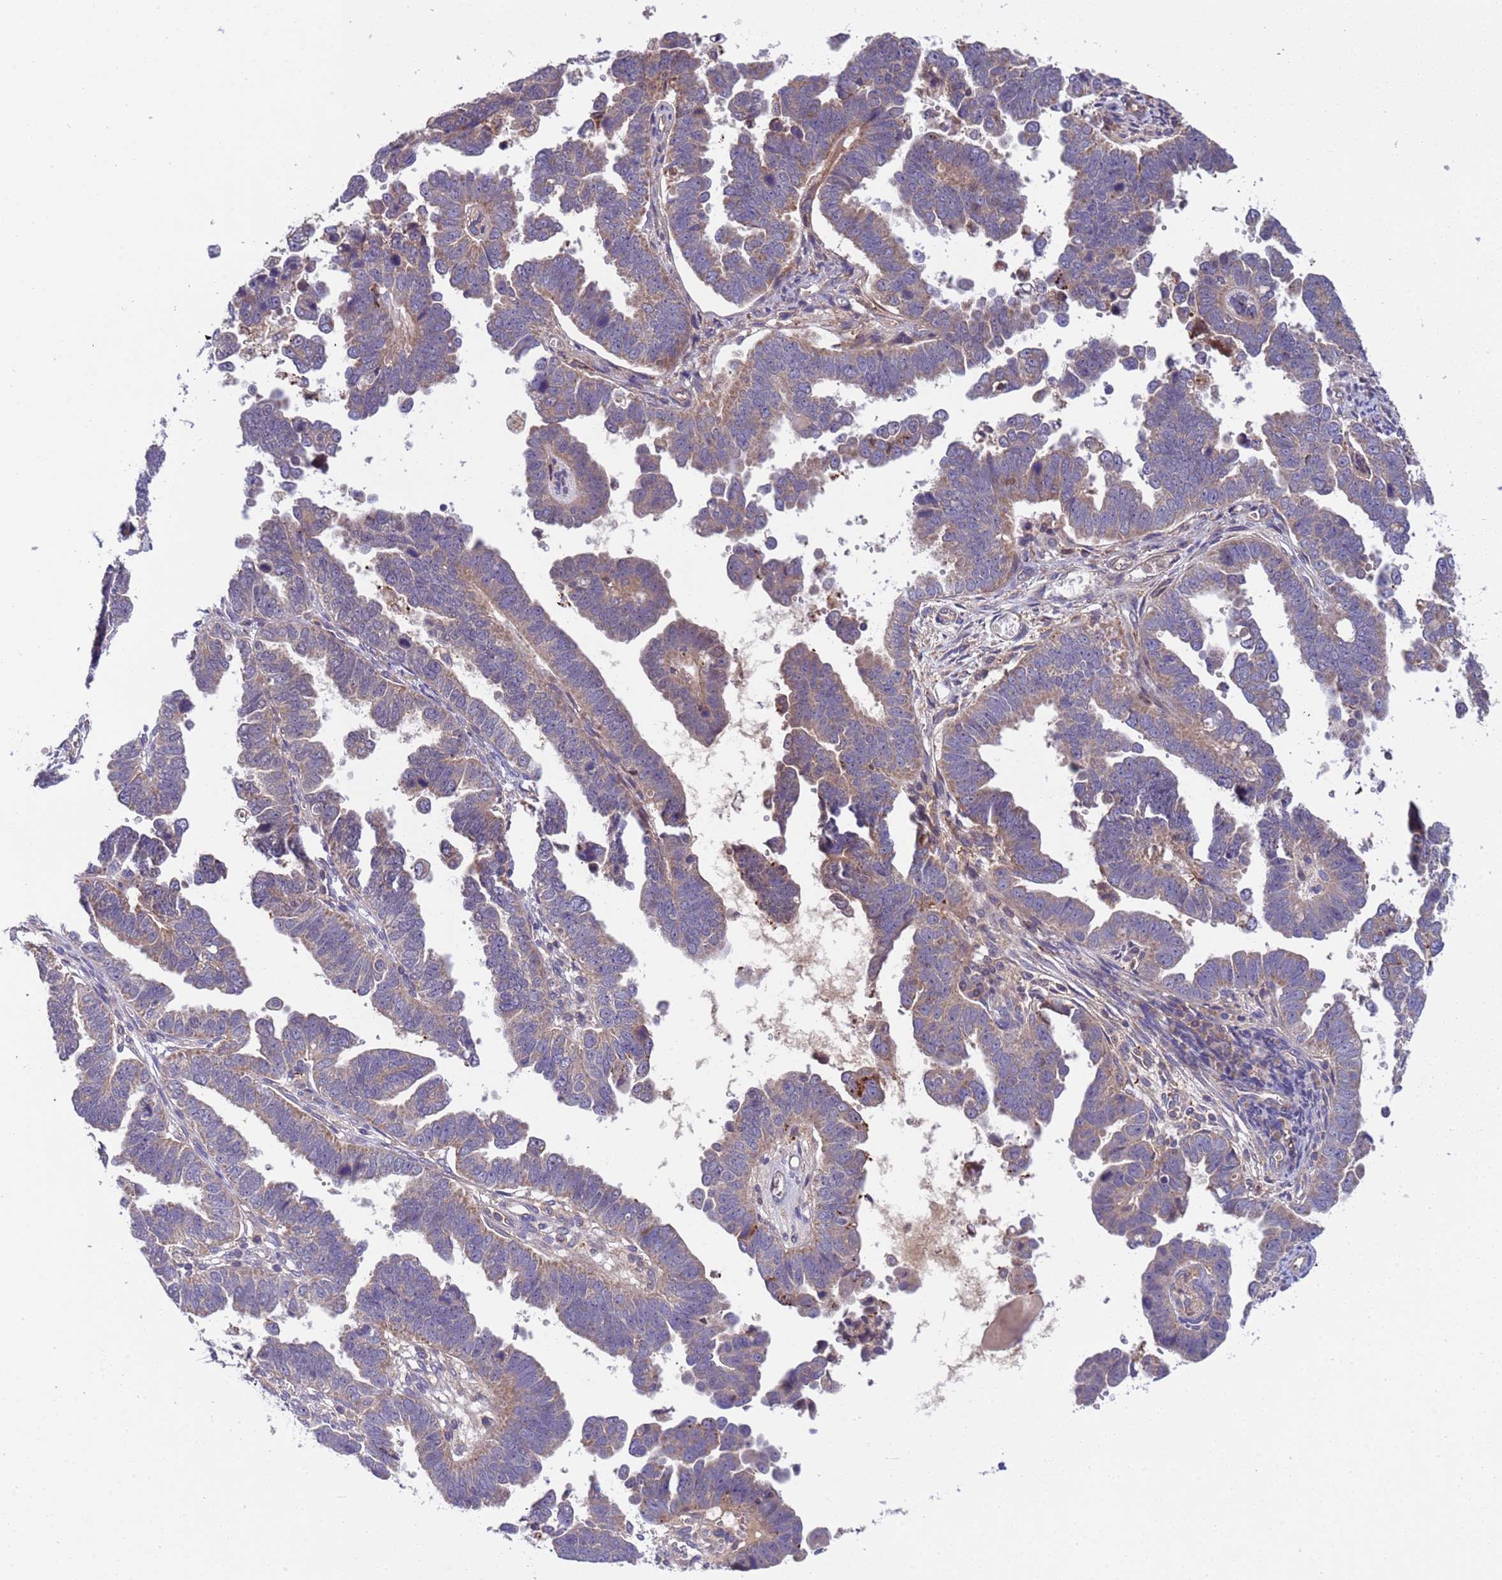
{"staining": {"intensity": "weak", "quantity": "25%-75%", "location": "cytoplasmic/membranous"}, "tissue": "endometrial cancer", "cell_type": "Tumor cells", "image_type": "cancer", "snomed": [{"axis": "morphology", "description": "Adenocarcinoma, NOS"}, {"axis": "topography", "description": "Endometrium"}], "caption": "Immunohistochemistry (IHC) (DAB) staining of human endometrial cancer reveals weak cytoplasmic/membranous protein positivity in about 25%-75% of tumor cells. (Brightfield microscopy of DAB IHC at high magnification).", "gene": "PARP16", "patient": {"sex": "female", "age": 75}}